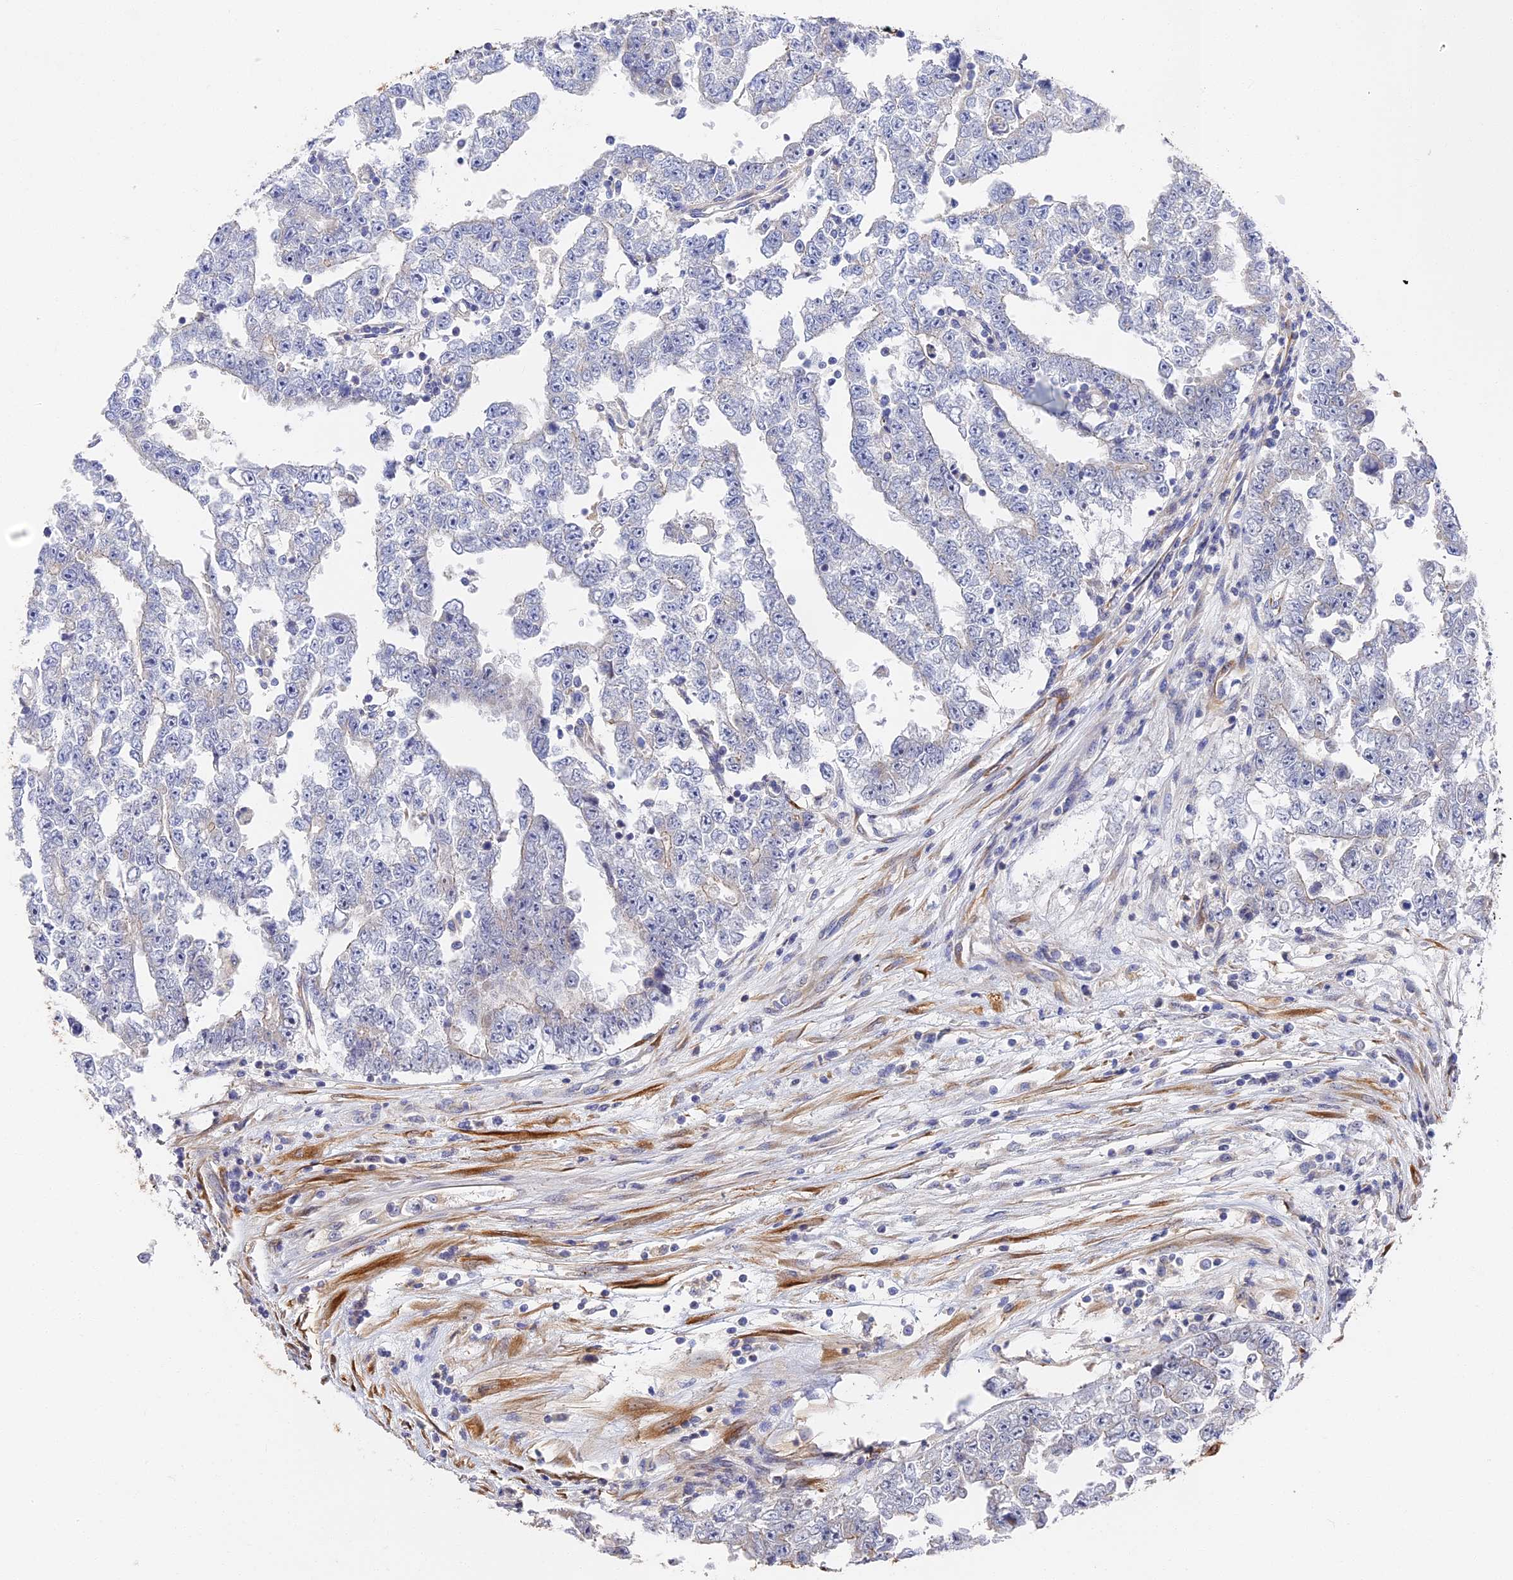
{"staining": {"intensity": "negative", "quantity": "none", "location": "none"}, "tissue": "testis cancer", "cell_type": "Tumor cells", "image_type": "cancer", "snomed": [{"axis": "morphology", "description": "Carcinoma, Embryonal, NOS"}, {"axis": "topography", "description": "Testis"}], "caption": "Tumor cells show no significant positivity in testis cancer (embryonal carcinoma). (IHC, brightfield microscopy, high magnification).", "gene": "CCDC113", "patient": {"sex": "male", "age": 25}}